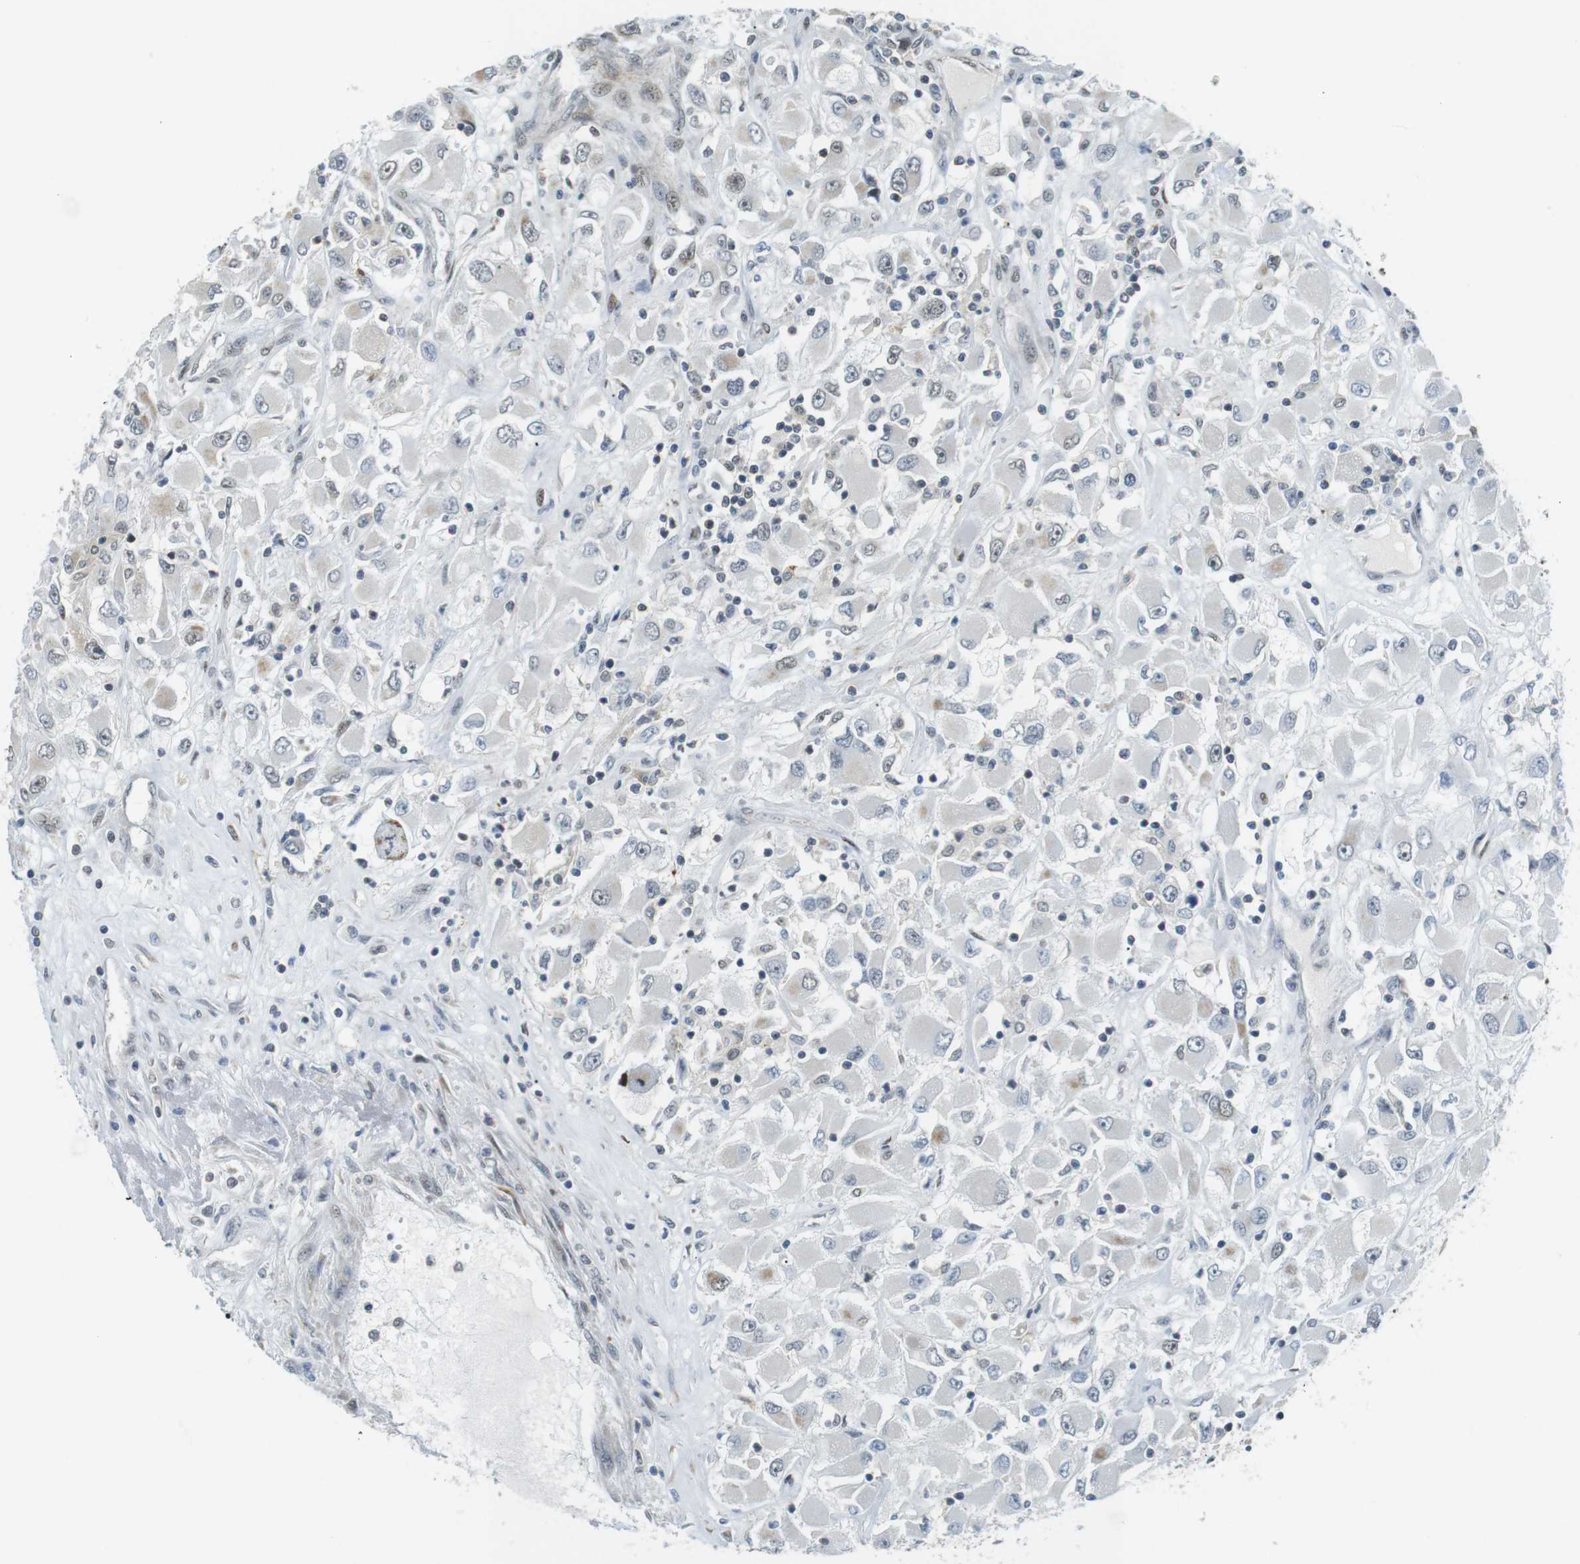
{"staining": {"intensity": "moderate", "quantity": "<25%", "location": "nuclear"}, "tissue": "renal cancer", "cell_type": "Tumor cells", "image_type": "cancer", "snomed": [{"axis": "morphology", "description": "Adenocarcinoma, NOS"}, {"axis": "topography", "description": "Kidney"}], "caption": "A low amount of moderate nuclear expression is identified in approximately <25% of tumor cells in renal adenocarcinoma tissue. The protein of interest is shown in brown color, while the nuclei are stained blue.", "gene": "USP7", "patient": {"sex": "female", "age": 52}}